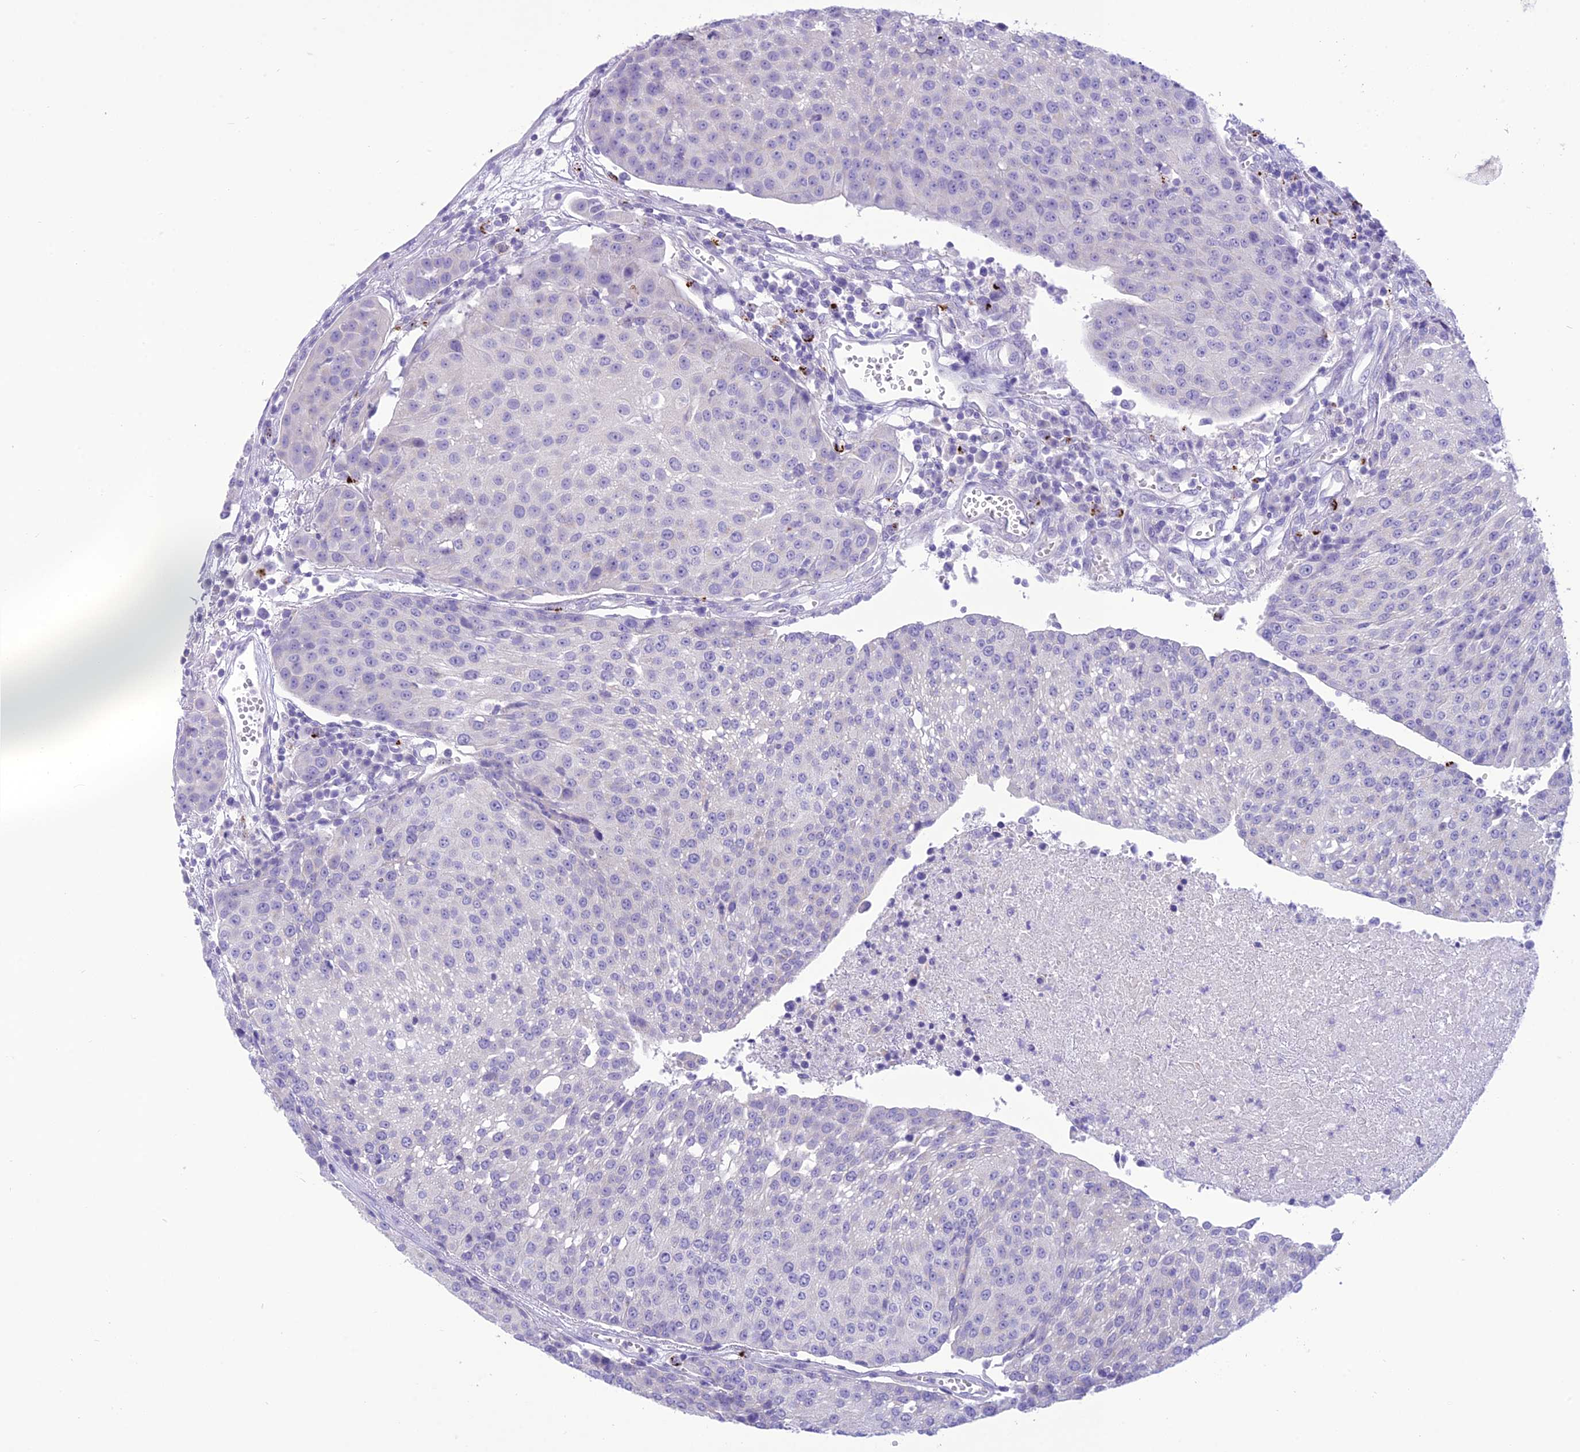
{"staining": {"intensity": "negative", "quantity": "none", "location": "none"}, "tissue": "urothelial cancer", "cell_type": "Tumor cells", "image_type": "cancer", "snomed": [{"axis": "morphology", "description": "Urothelial carcinoma, High grade"}, {"axis": "topography", "description": "Urinary bladder"}], "caption": "Immunohistochemical staining of high-grade urothelial carcinoma exhibits no significant expression in tumor cells.", "gene": "DHDH", "patient": {"sex": "female", "age": 85}}